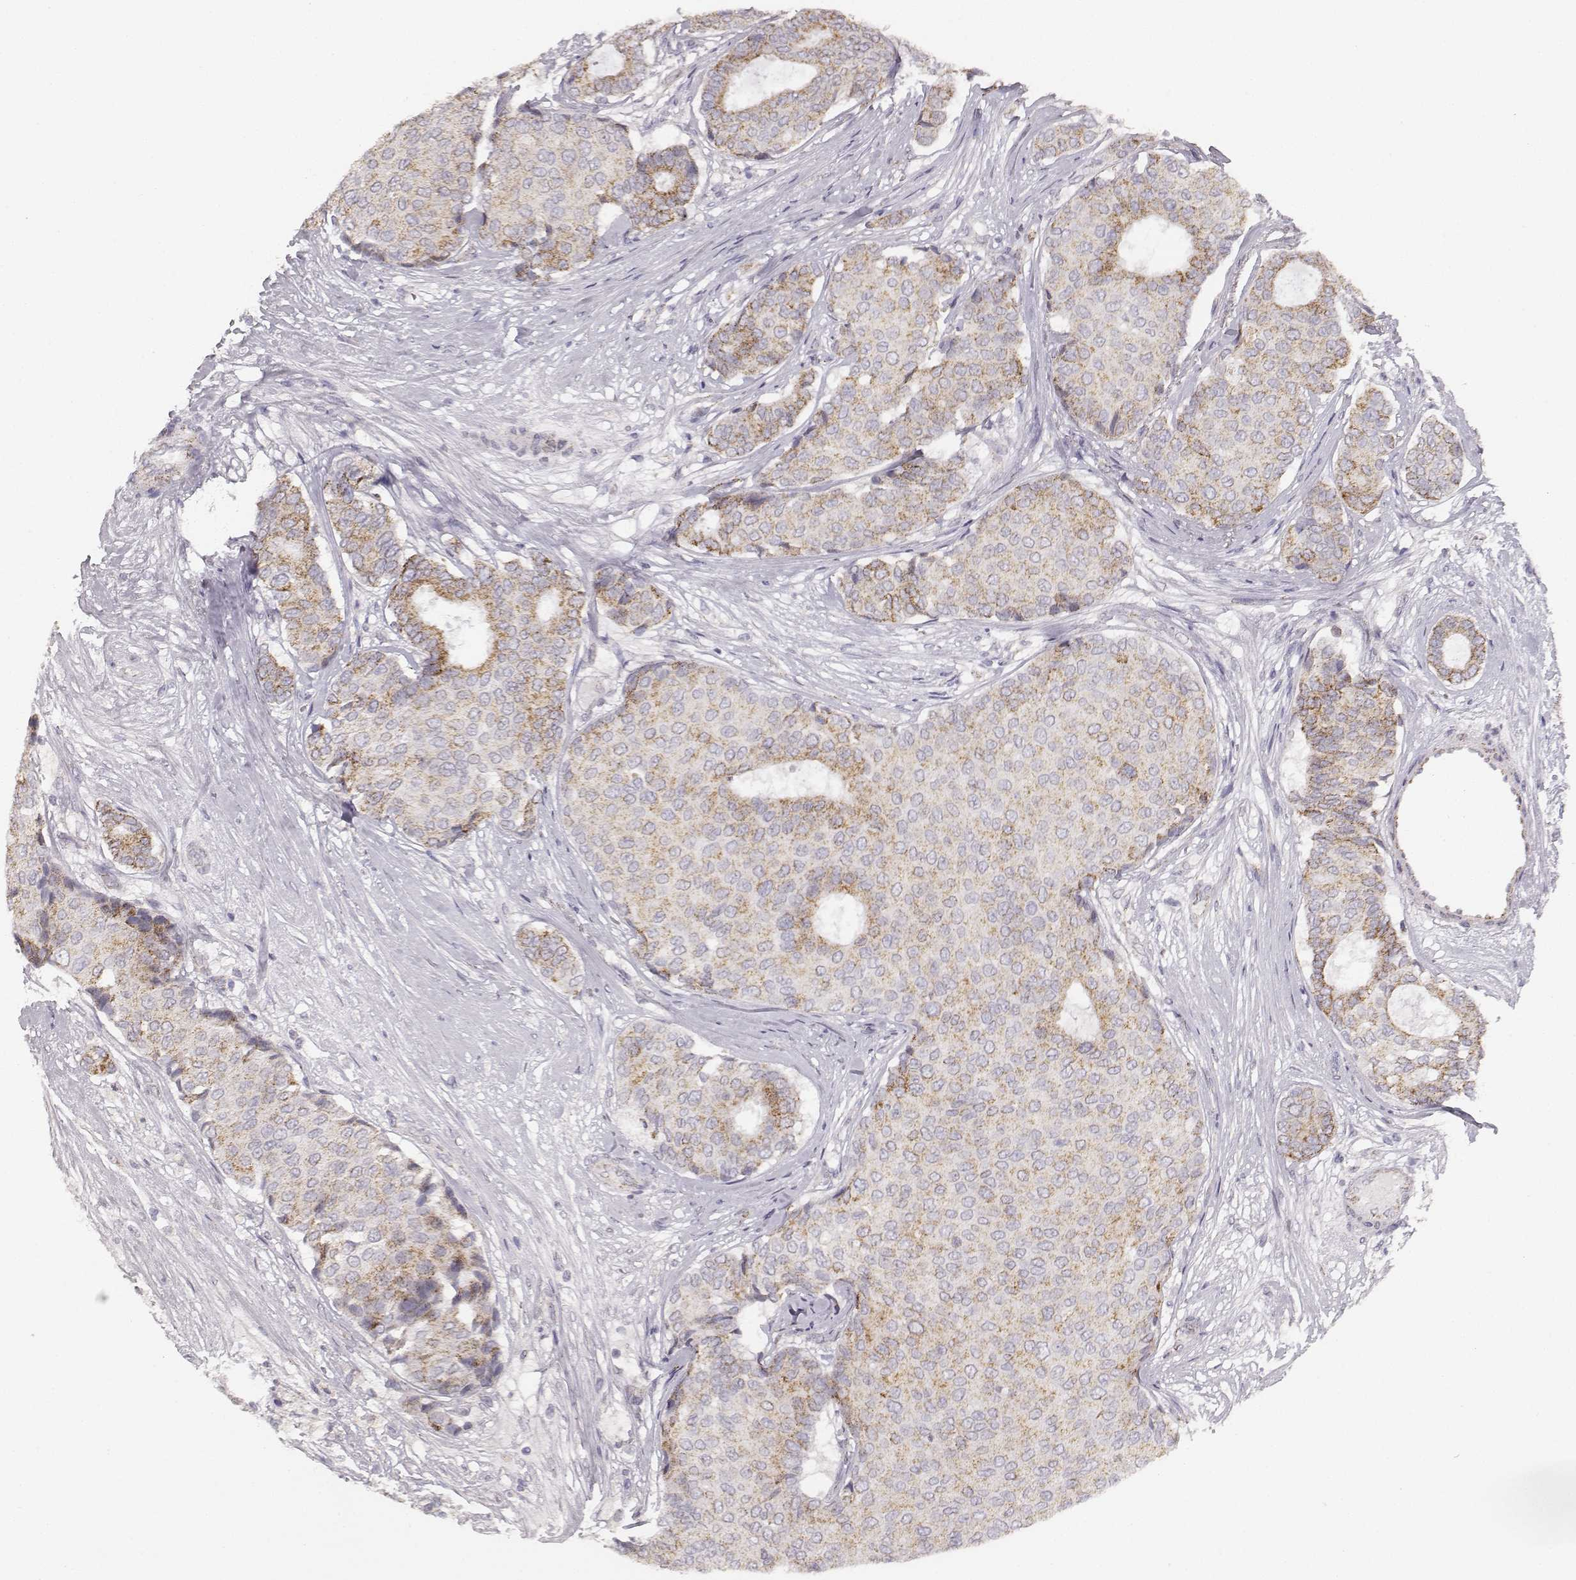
{"staining": {"intensity": "weak", "quantity": ">75%", "location": "cytoplasmic/membranous"}, "tissue": "breast cancer", "cell_type": "Tumor cells", "image_type": "cancer", "snomed": [{"axis": "morphology", "description": "Duct carcinoma"}, {"axis": "topography", "description": "Breast"}], "caption": "The photomicrograph displays a brown stain indicating the presence of a protein in the cytoplasmic/membranous of tumor cells in invasive ductal carcinoma (breast).", "gene": "ABCD3", "patient": {"sex": "female", "age": 75}}